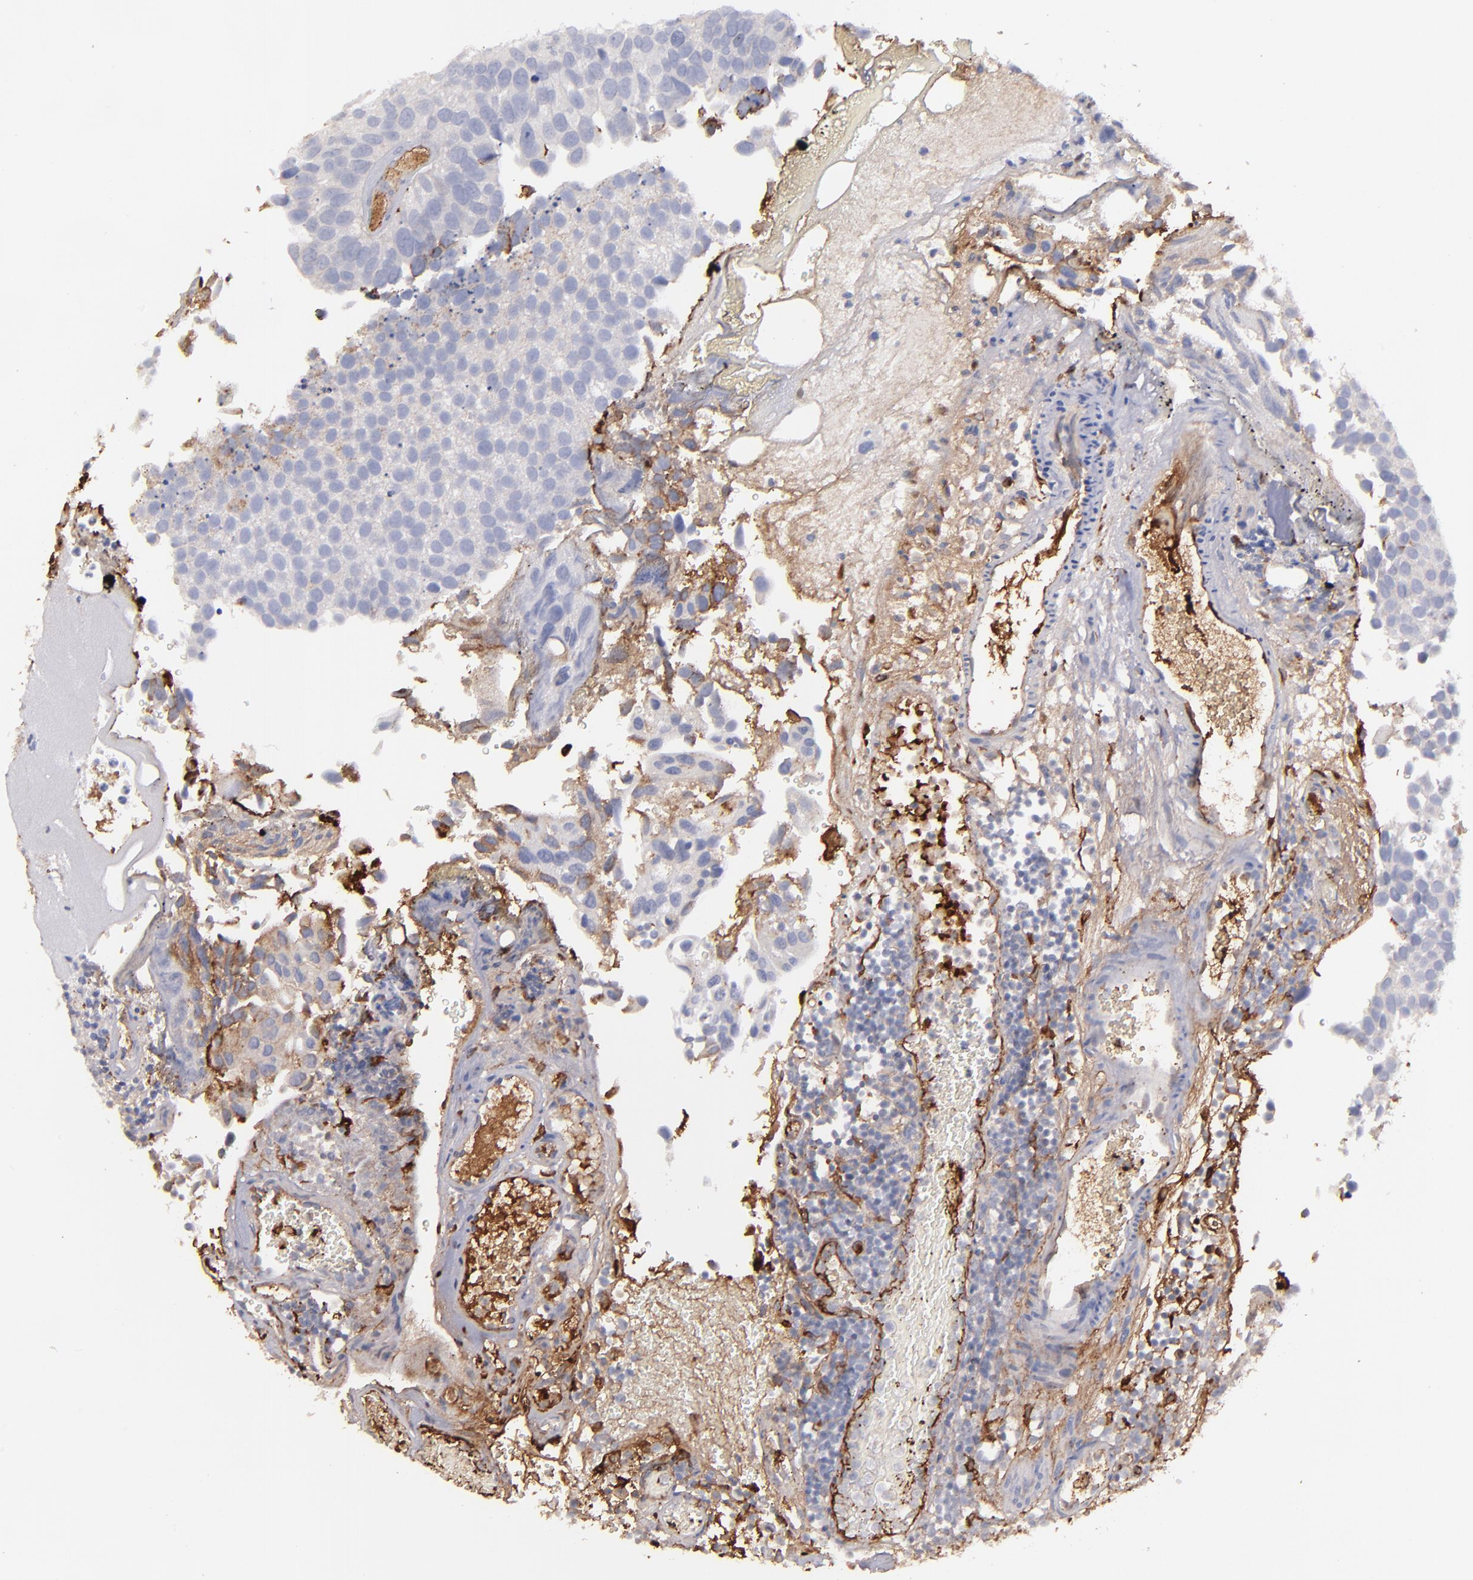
{"staining": {"intensity": "negative", "quantity": "none", "location": "none"}, "tissue": "urothelial cancer", "cell_type": "Tumor cells", "image_type": "cancer", "snomed": [{"axis": "morphology", "description": "Urothelial carcinoma, High grade"}, {"axis": "topography", "description": "Urinary bladder"}], "caption": "An IHC photomicrograph of urothelial carcinoma (high-grade) is shown. There is no staining in tumor cells of urothelial carcinoma (high-grade).", "gene": "C1QA", "patient": {"sex": "male", "age": 72}}